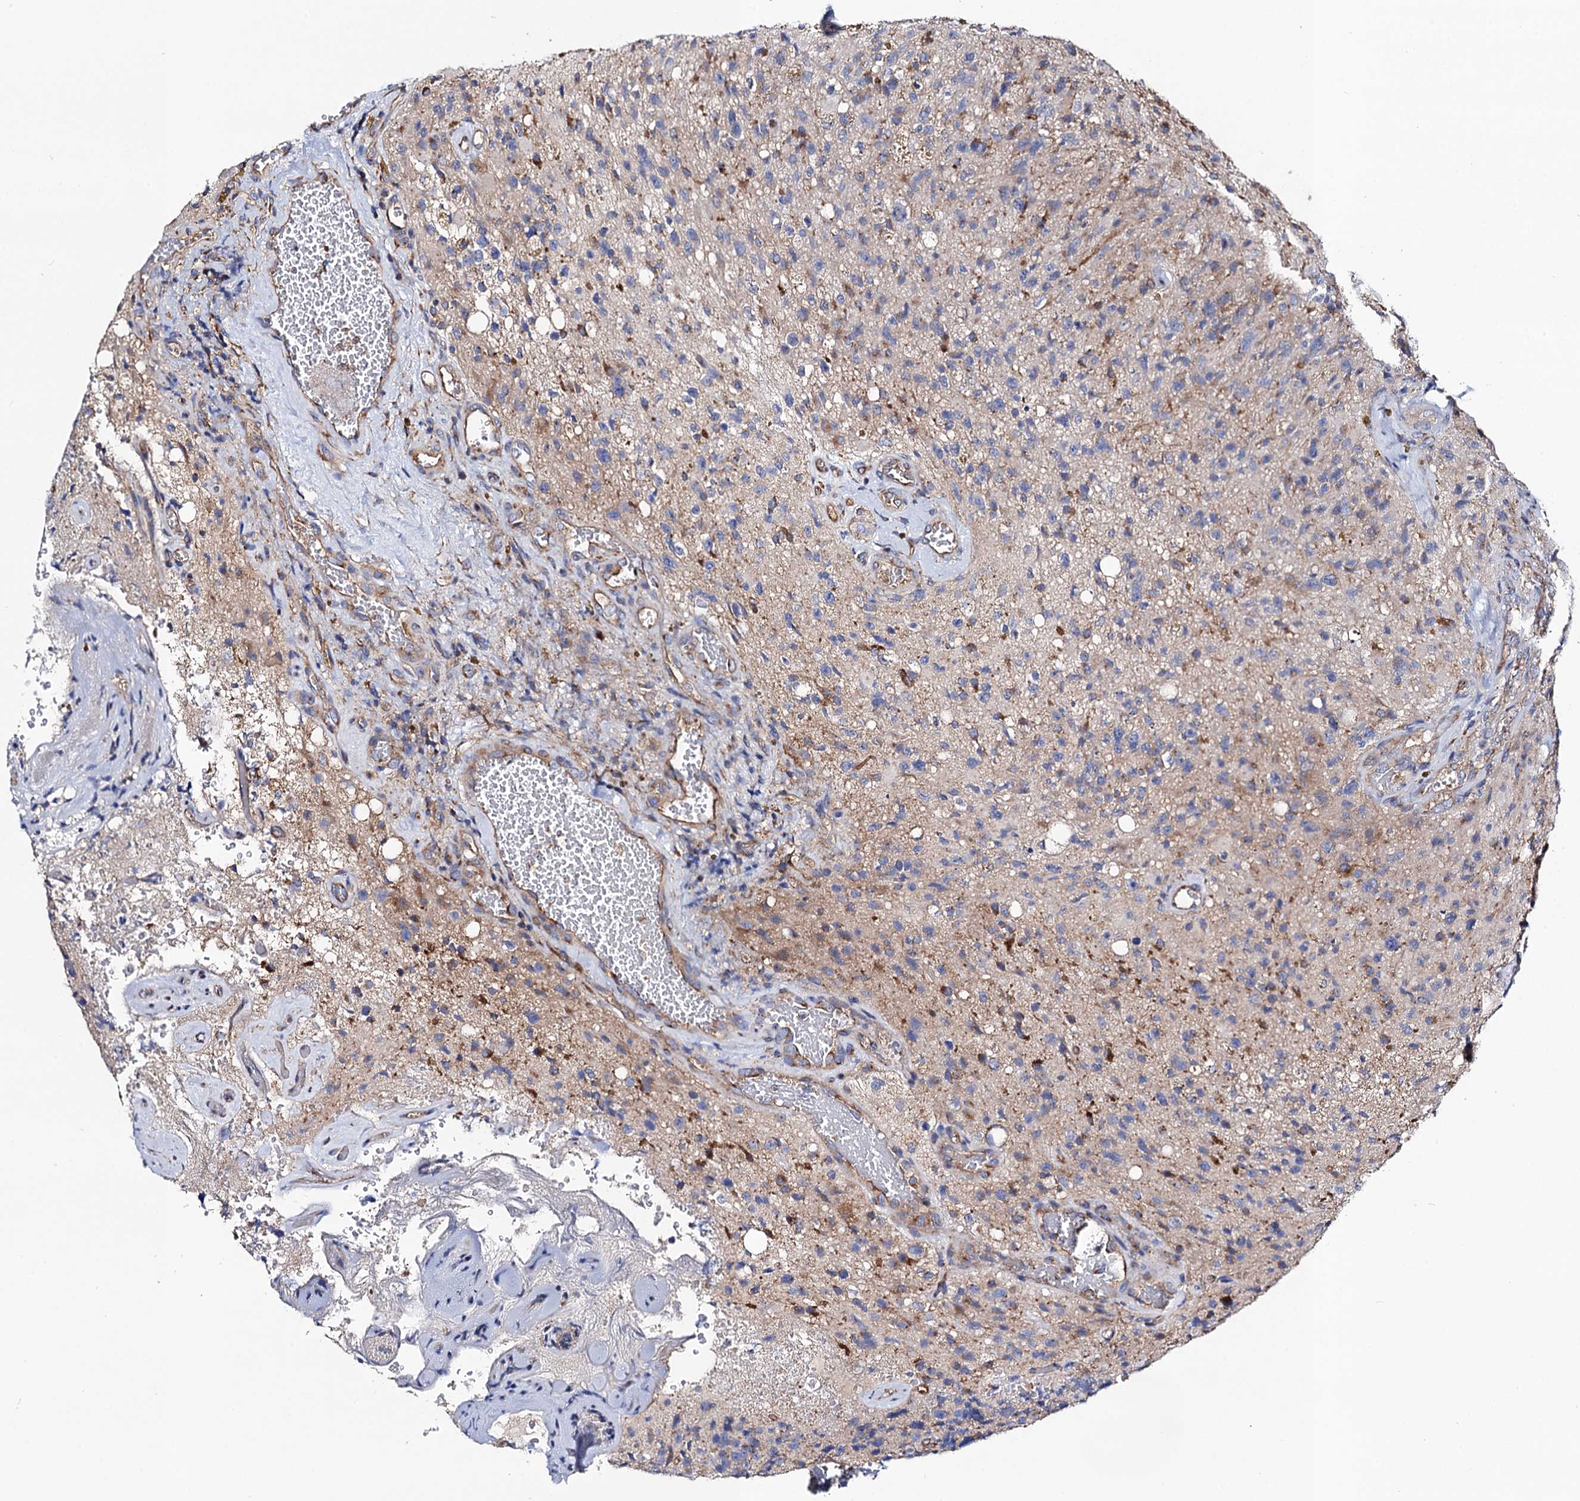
{"staining": {"intensity": "moderate", "quantity": "<25%", "location": "cytoplasmic/membranous"}, "tissue": "glioma", "cell_type": "Tumor cells", "image_type": "cancer", "snomed": [{"axis": "morphology", "description": "Glioma, malignant, High grade"}, {"axis": "topography", "description": "Brain"}], "caption": "DAB (3,3'-diaminobenzidine) immunohistochemical staining of human glioma displays moderate cytoplasmic/membranous protein expression in approximately <25% of tumor cells.", "gene": "DYDC1", "patient": {"sex": "male", "age": 69}}